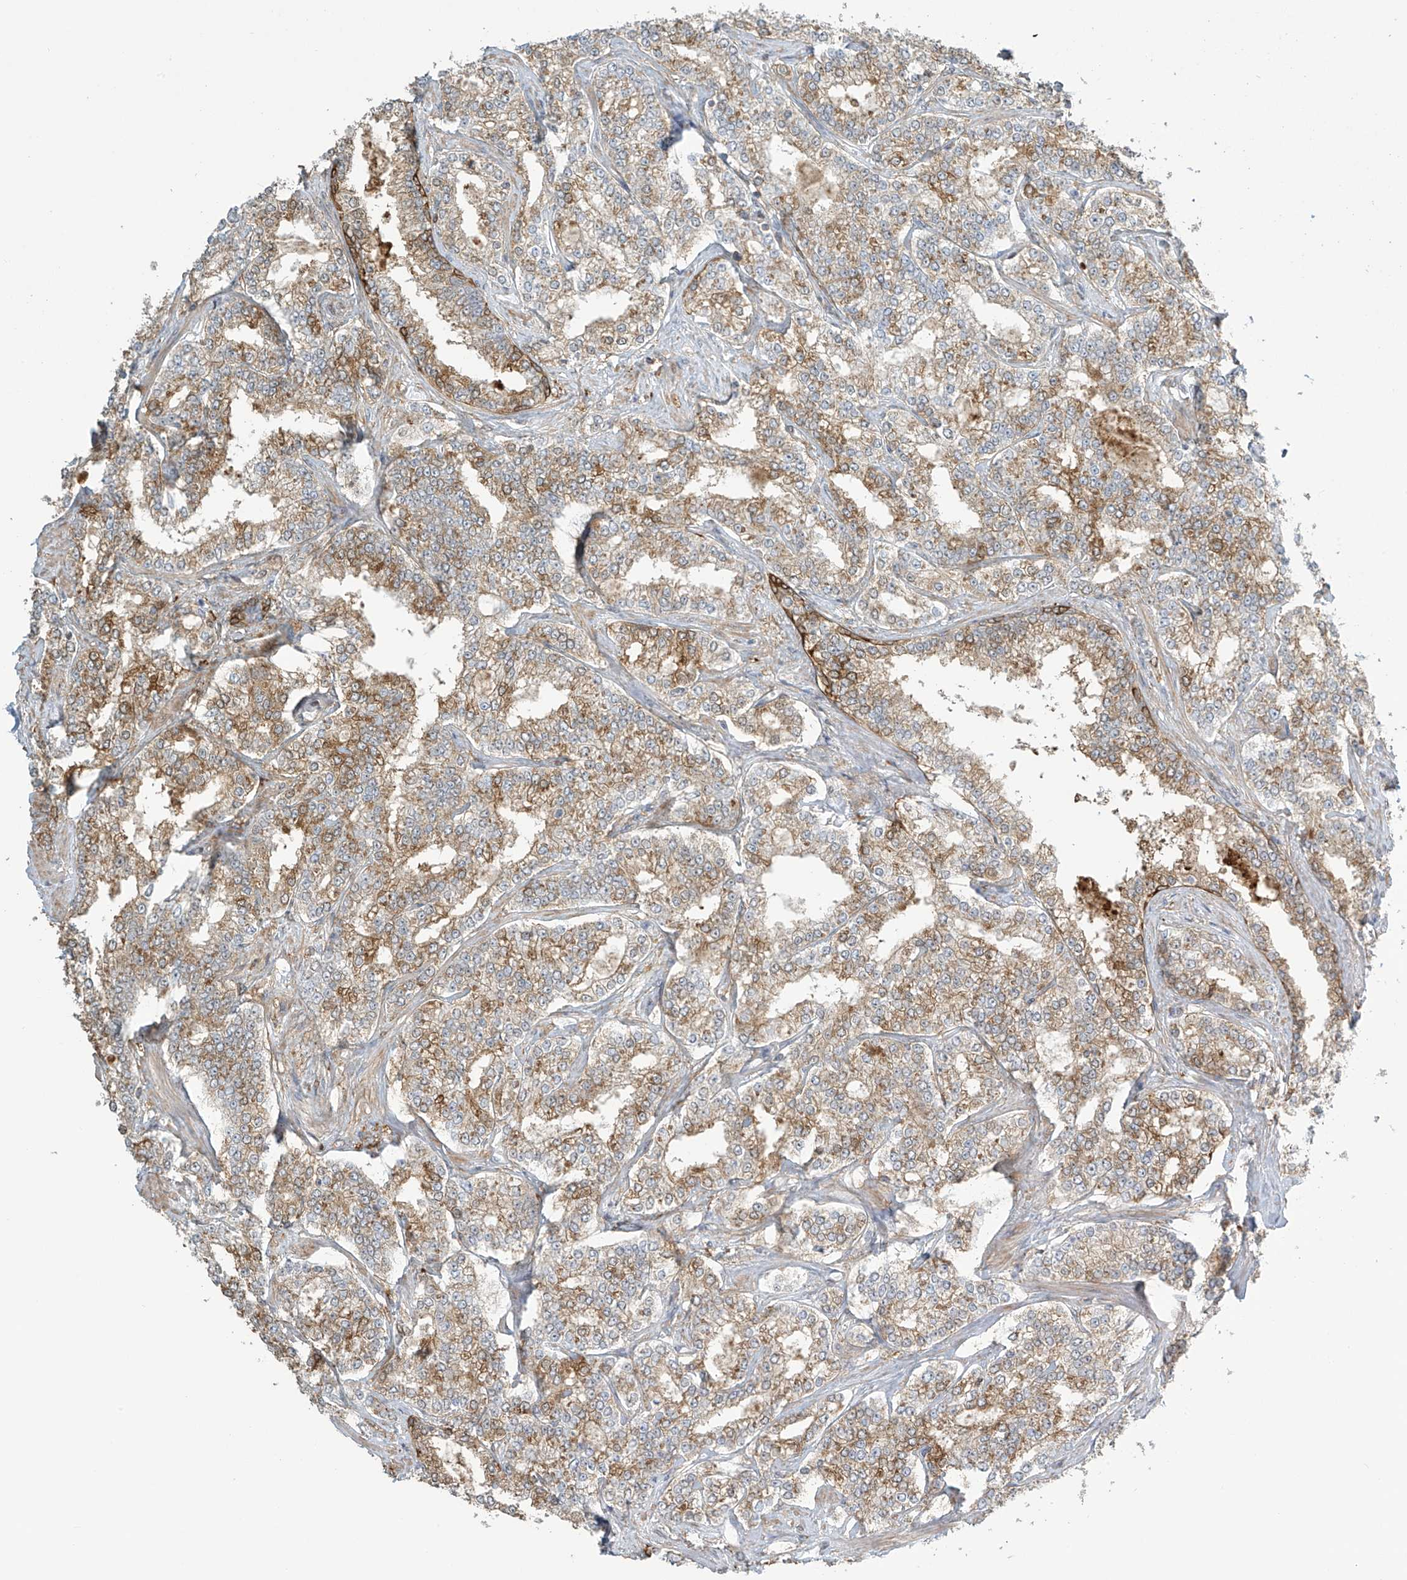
{"staining": {"intensity": "moderate", "quantity": ">75%", "location": "cytoplasmic/membranous"}, "tissue": "prostate cancer", "cell_type": "Tumor cells", "image_type": "cancer", "snomed": [{"axis": "morphology", "description": "Normal tissue, NOS"}, {"axis": "morphology", "description": "Adenocarcinoma, High grade"}, {"axis": "topography", "description": "Prostate"}], "caption": "Protein analysis of prostate adenocarcinoma (high-grade) tissue demonstrates moderate cytoplasmic/membranous staining in about >75% of tumor cells. (brown staining indicates protein expression, while blue staining denotes nuclei).", "gene": "TAGAP", "patient": {"sex": "male", "age": 83}}